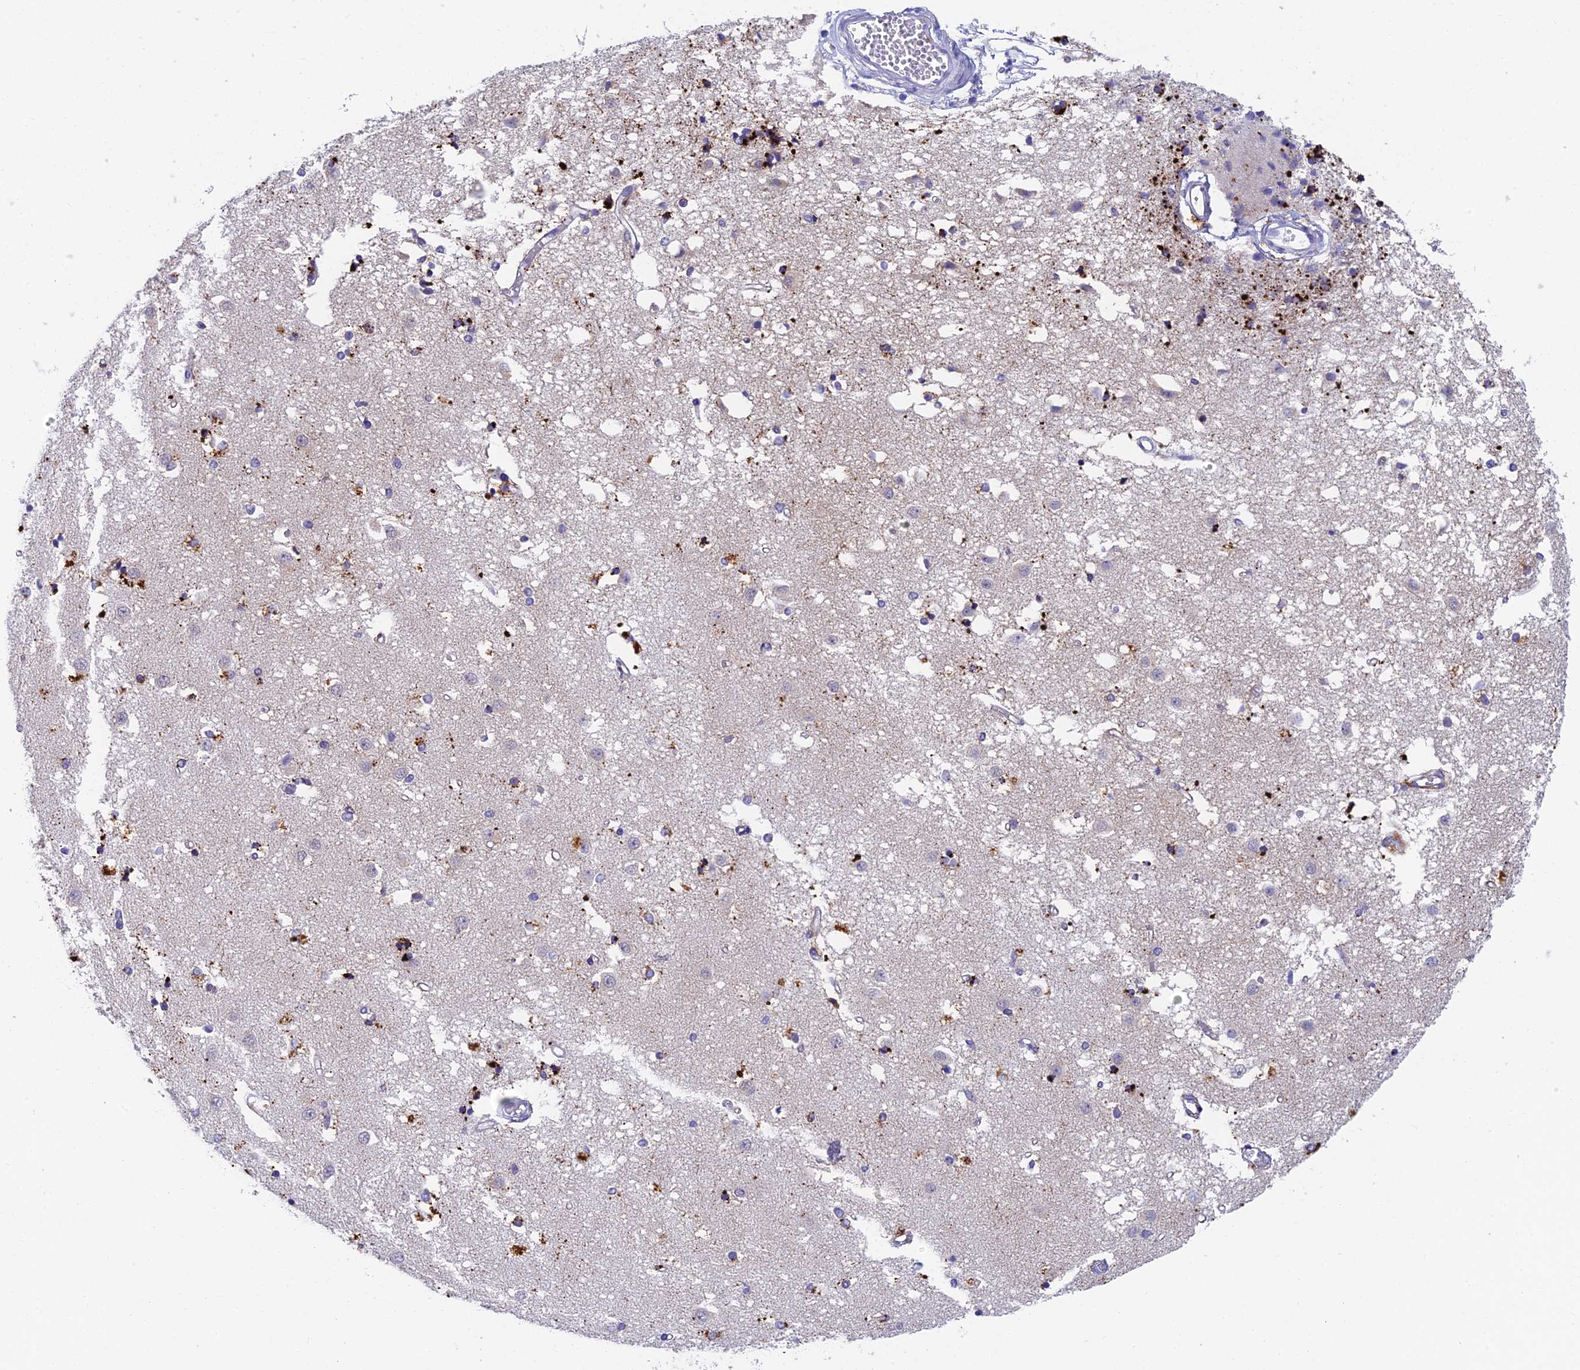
{"staining": {"intensity": "strong", "quantity": "<25%", "location": "cytoplasmic/membranous"}, "tissue": "caudate", "cell_type": "Glial cells", "image_type": "normal", "snomed": [{"axis": "morphology", "description": "Normal tissue, NOS"}, {"axis": "topography", "description": "Lateral ventricle wall"}], "caption": "Caudate stained with a brown dye demonstrates strong cytoplasmic/membranous positive positivity in approximately <25% of glial cells.", "gene": "ADAMTS13", "patient": {"sex": "male", "age": 45}}